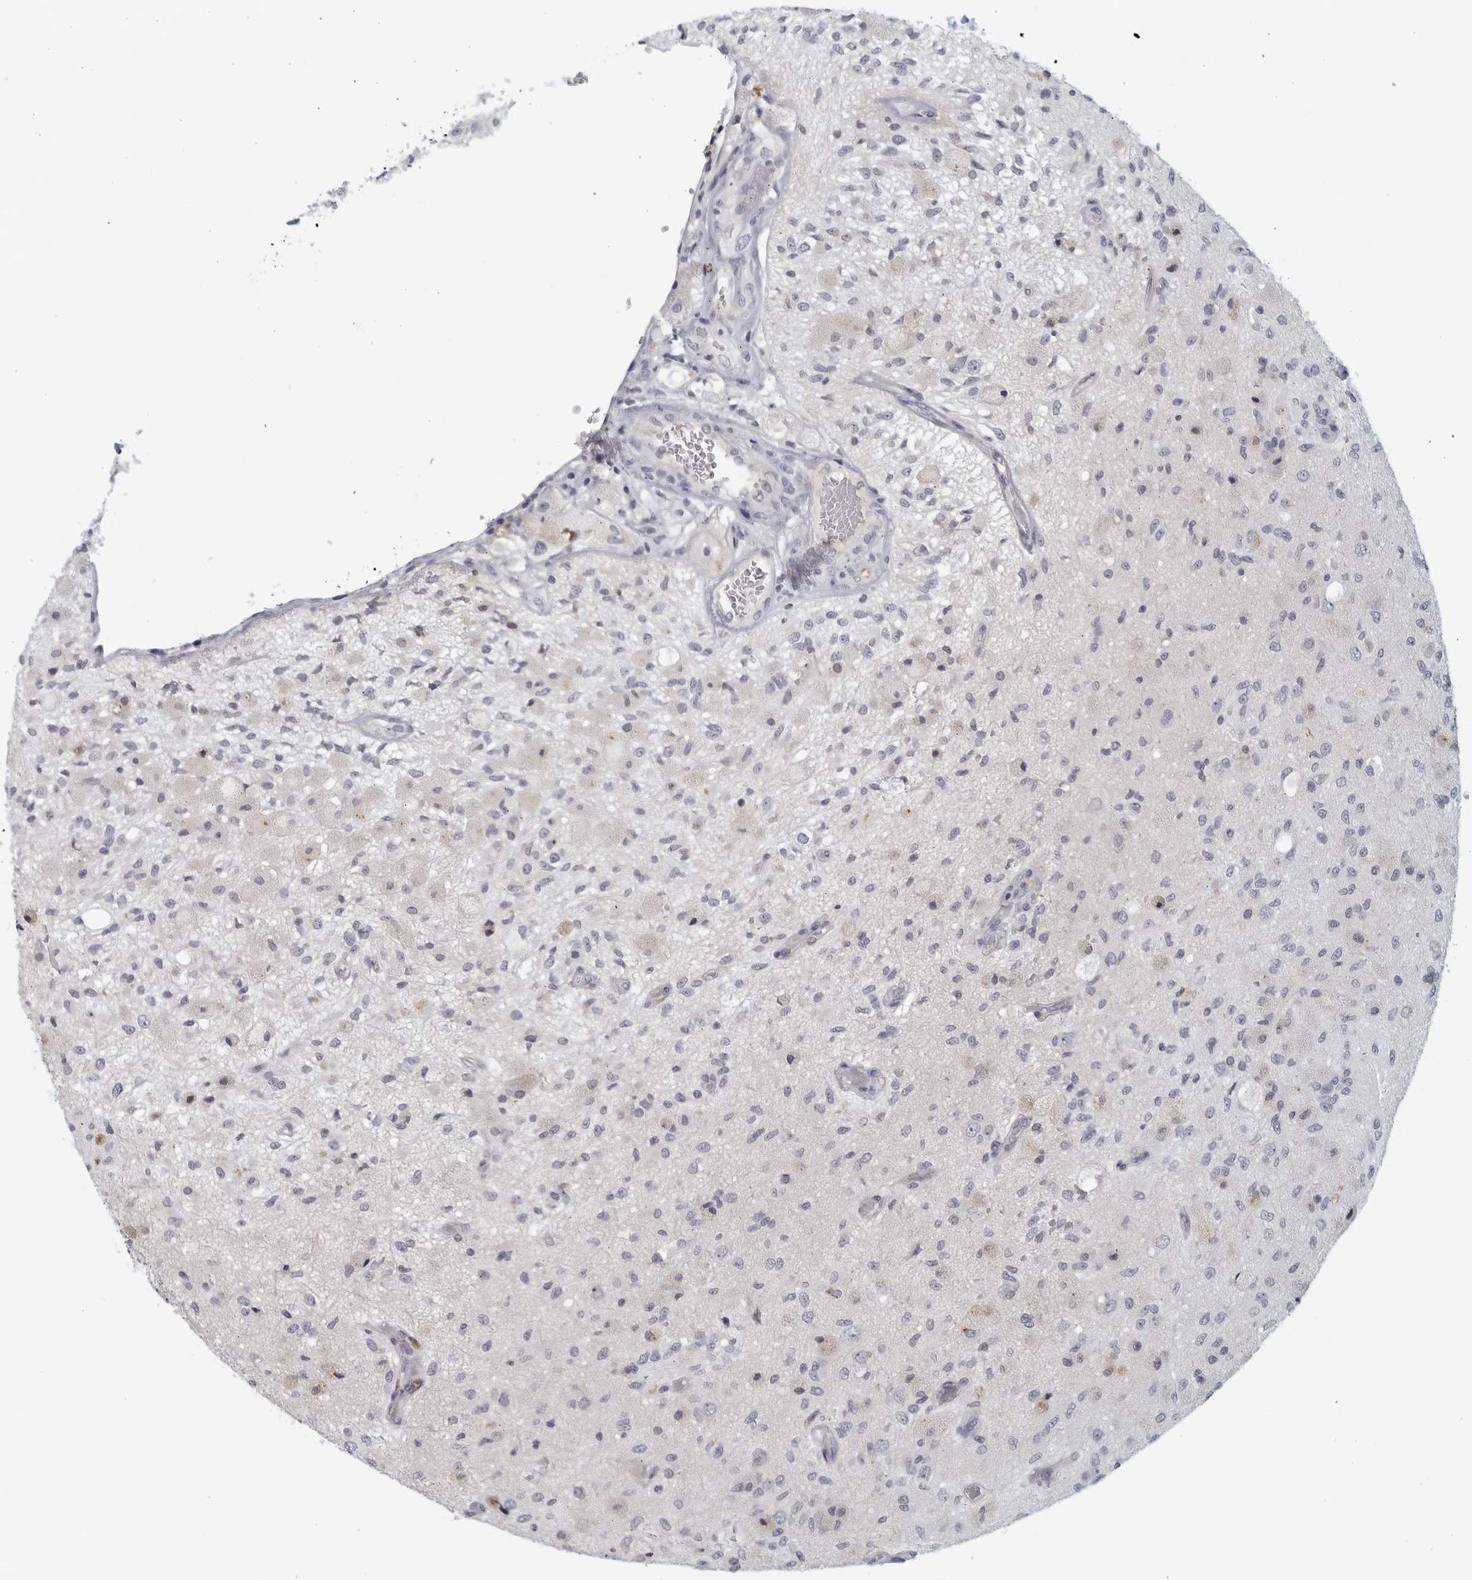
{"staining": {"intensity": "negative", "quantity": "none", "location": "none"}, "tissue": "glioma", "cell_type": "Tumor cells", "image_type": "cancer", "snomed": [{"axis": "morphology", "description": "Normal tissue, NOS"}, {"axis": "morphology", "description": "Glioma, malignant, High grade"}, {"axis": "topography", "description": "Cerebral cortex"}], "caption": "A photomicrograph of malignant glioma (high-grade) stained for a protein displays no brown staining in tumor cells. Nuclei are stained in blue.", "gene": "MATN1", "patient": {"sex": "male", "age": 77}}